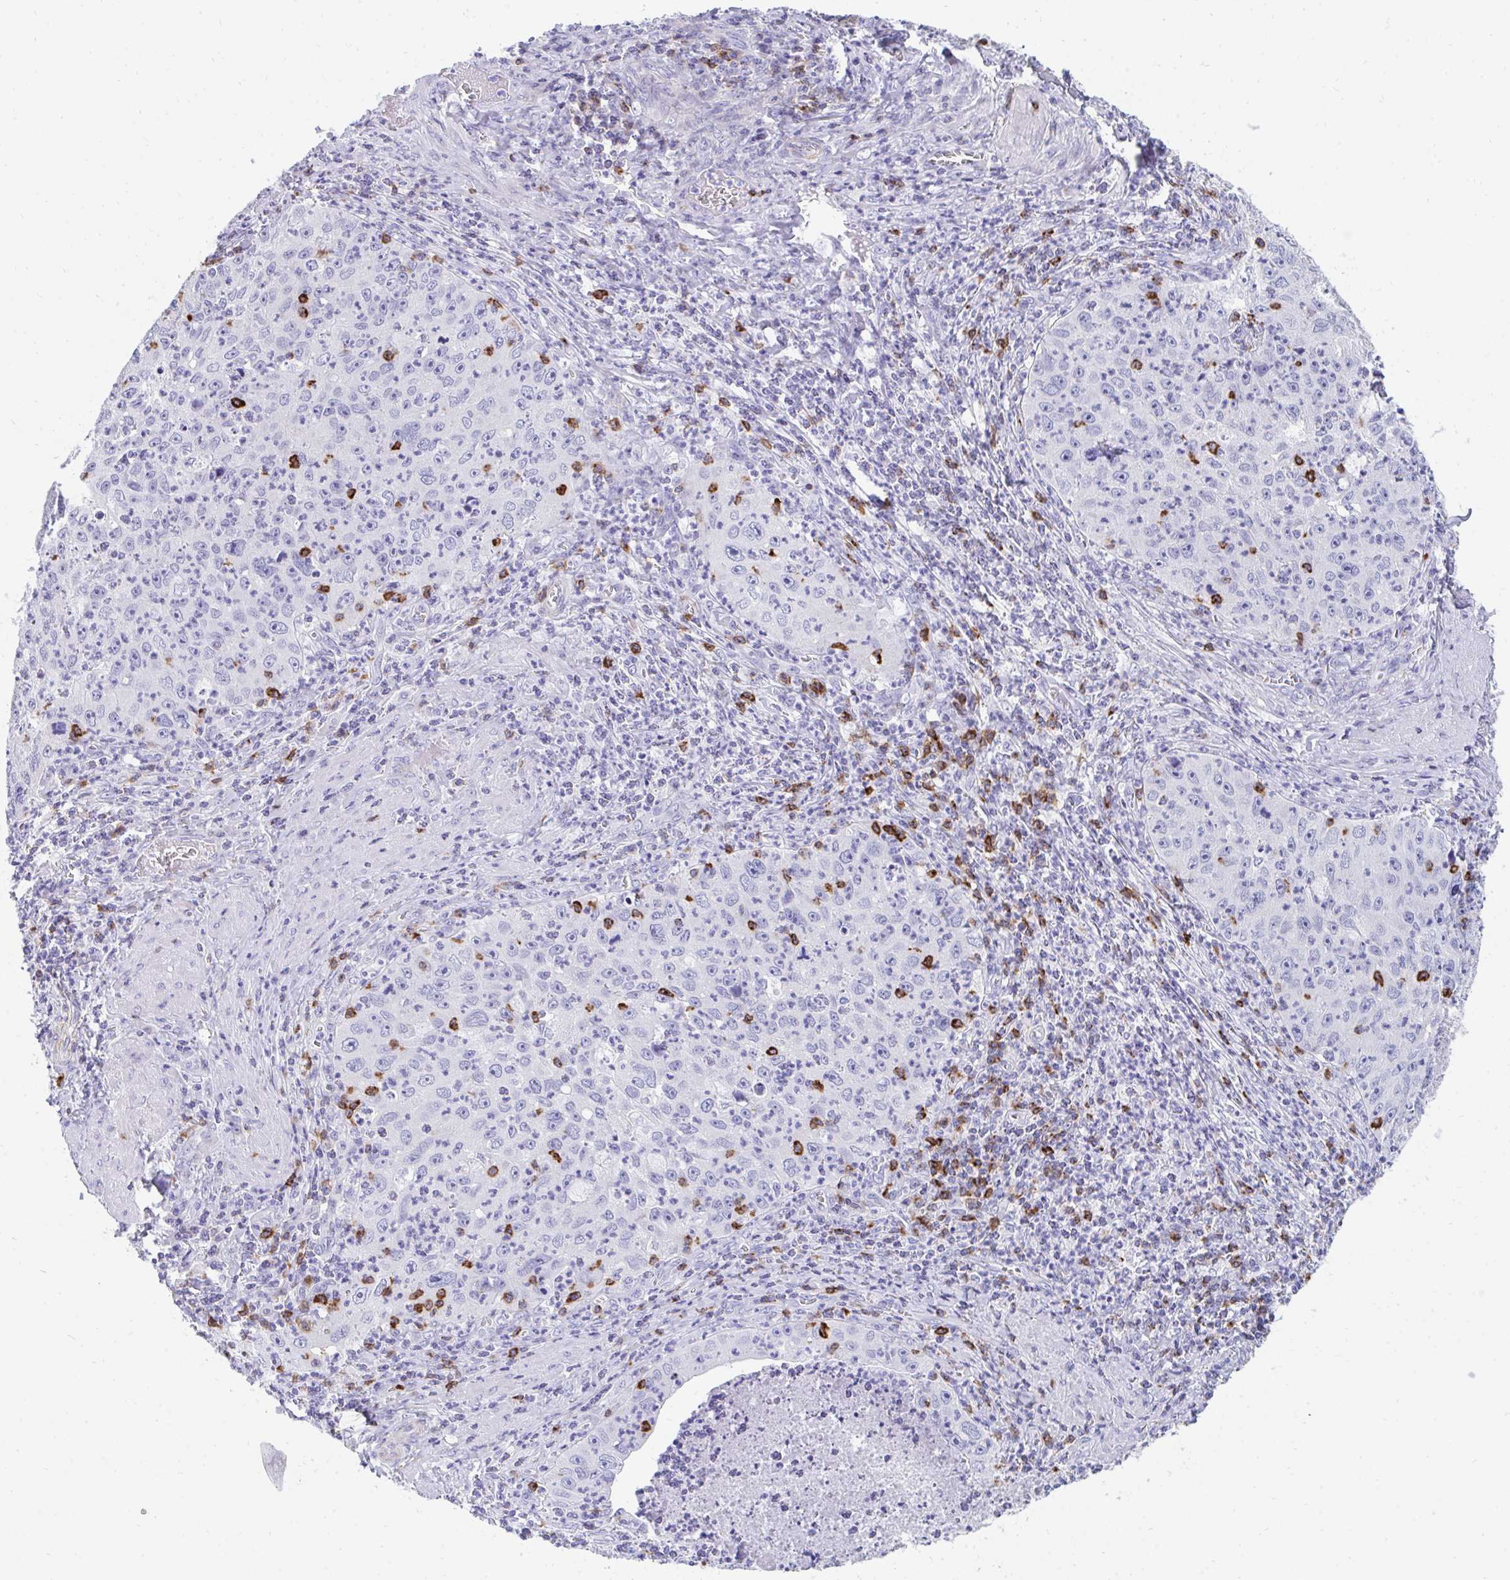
{"staining": {"intensity": "negative", "quantity": "none", "location": "none"}, "tissue": "cervical cancer", "cell_type": "Tumor cells", "image_type": "cancer", "snomed": [{"axis": "morphology", "description": "Squamous cell carcinoma, NOS"}, {"axis": "topography", "description": "Cervix"}], "caption": "Immunohistochemical staining of cervical cancer (squamous cell carcinoma) demonstrates no significant positivity in tumor cells. (Brightfield microscopy of DAB immunohistochemistry (IHC) at high magnification).", "gene": "CD7", "patient": {"sex": "female", "age": 30}}